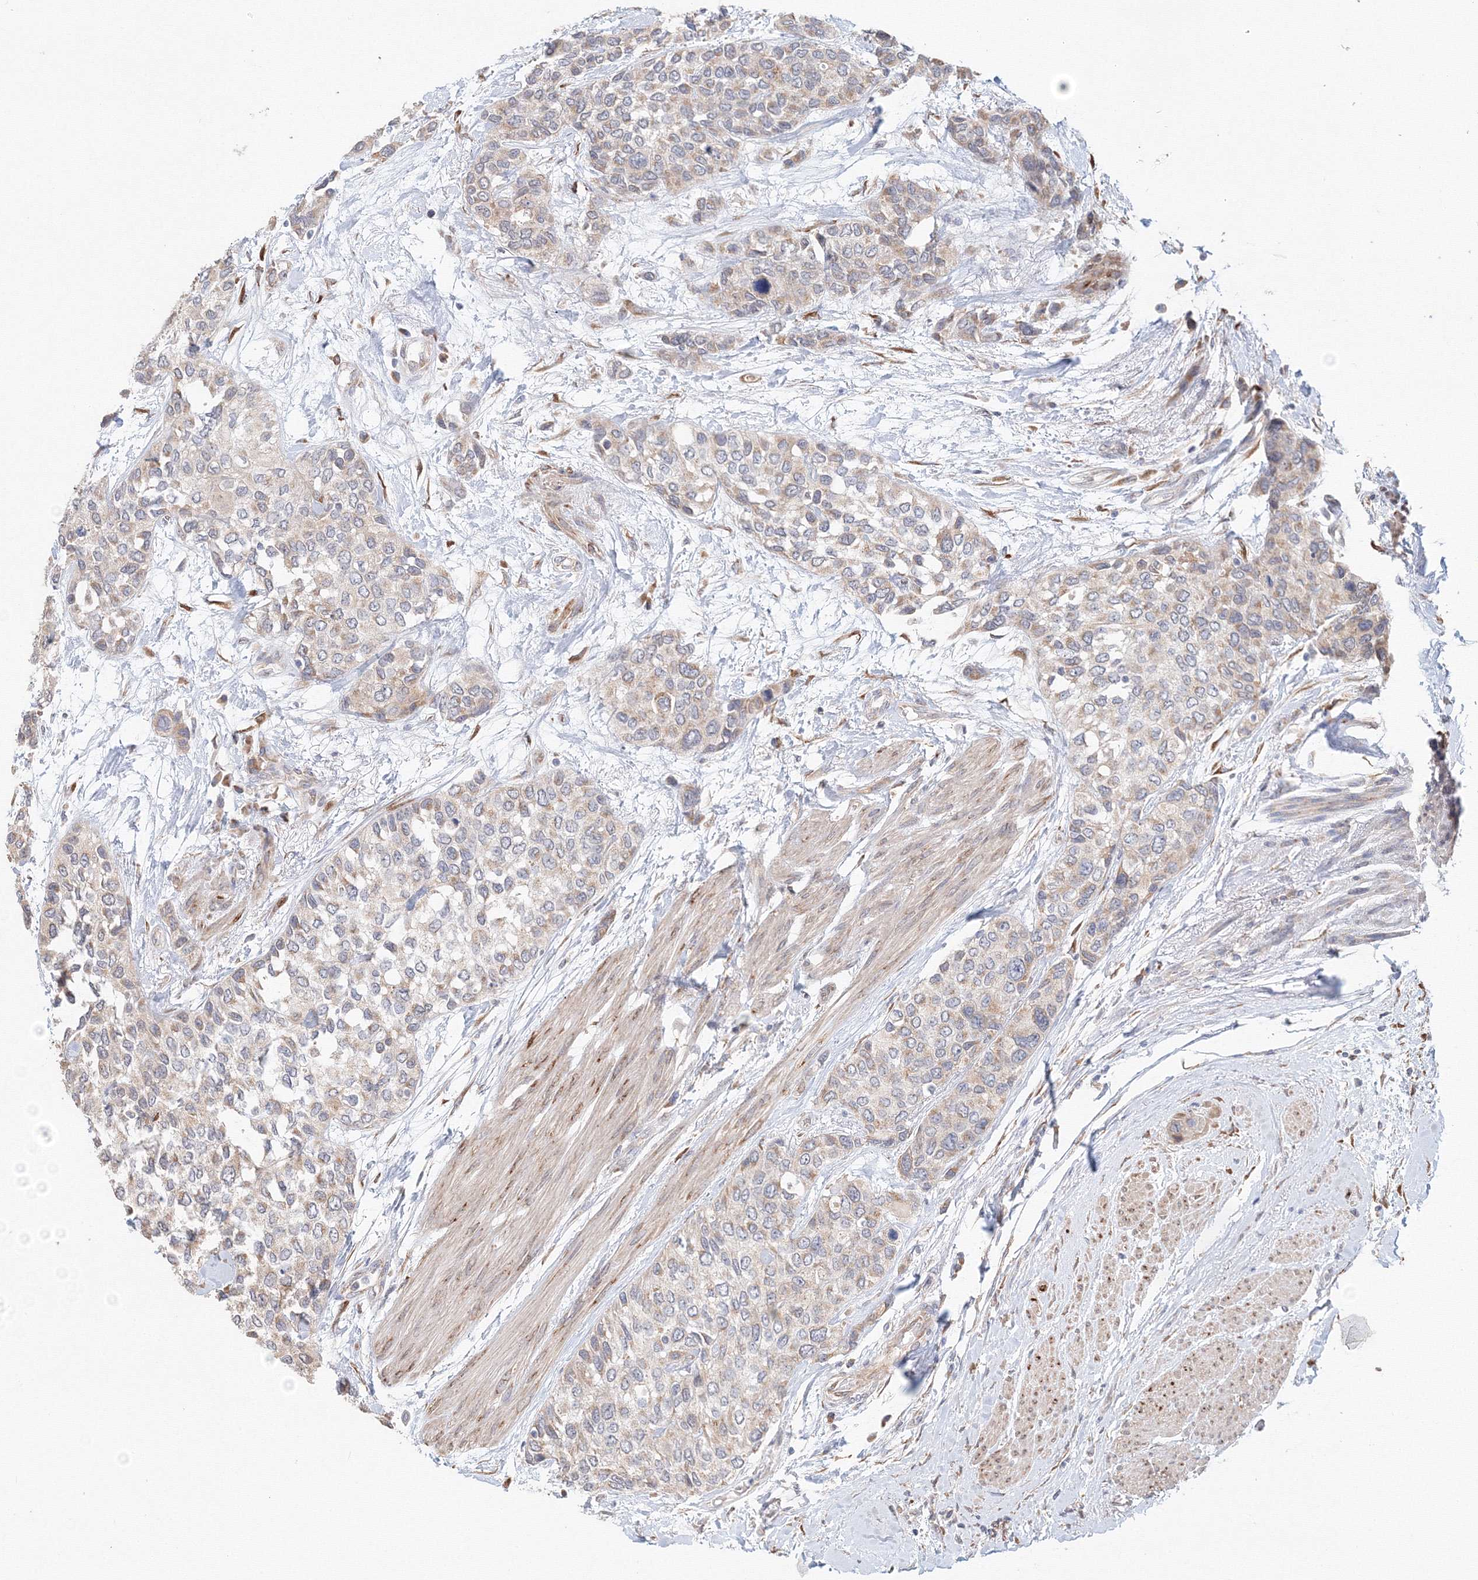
{"staining": {"intensity": "negative", "quantity": "none", "location": "none"}, "tissue": "urothelial cancer", "cell_type": "Tumor cells", "image_type": "cancer", "snomed": [{"axis": "morphology", "description": "Normal tissue, NOS"}, {"axis": "morphology", "description": "Urothelial carcinoma, High grade"}, {"axis": "topography", "description": "Vascular tissue"}, {"axis": "topography", "description": "Urinary bladder"}], "caption": "Tumor cells show no significant protein staining in urothelial carcinoma (high-grade). (DAB (3,3'-diaminobenzidine) IHC visualized using brightfield microscopy, high magnification).", "gene": "DHRS12", "patient": {"sex": "female", "age": 56}}